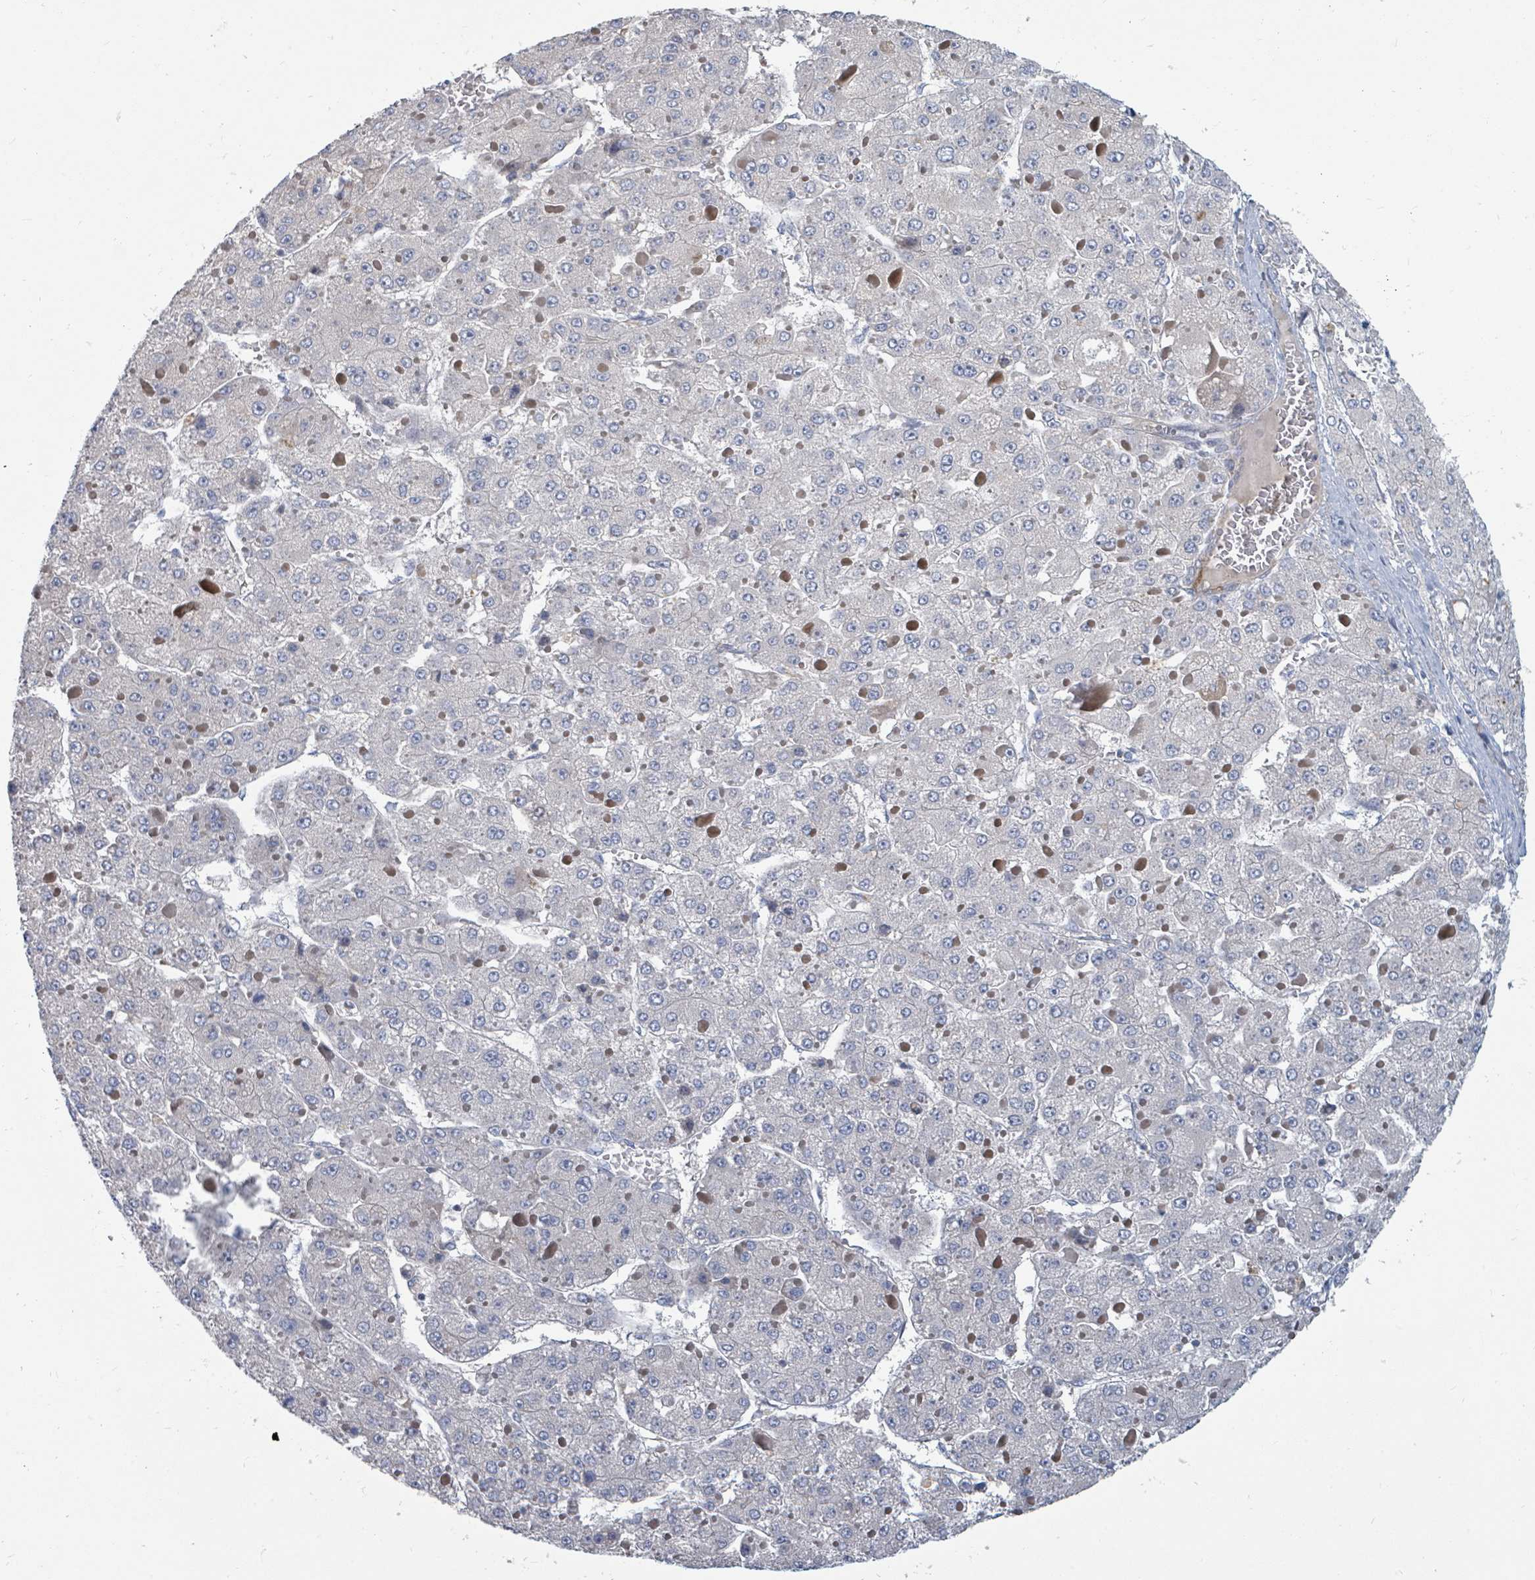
{"staining": {"intensity": "negative", "quantity": "none", "location": "none"}, "tissue": "liver cancer", "cell_type": "Tumor cells", "image_type": "cancer", "snomed": [{"axis": "morphology", "description": "Carcinoma, Hepatocellular, NOS"}, {"axis": "topography", "description": "Liver"}], "caption": "The image displays no significant expression in tumor cells of liver cancer (hepatocellular carcinoma).", "gene": "ARGFX", "patient": {"sex": "female", "age": 73}}